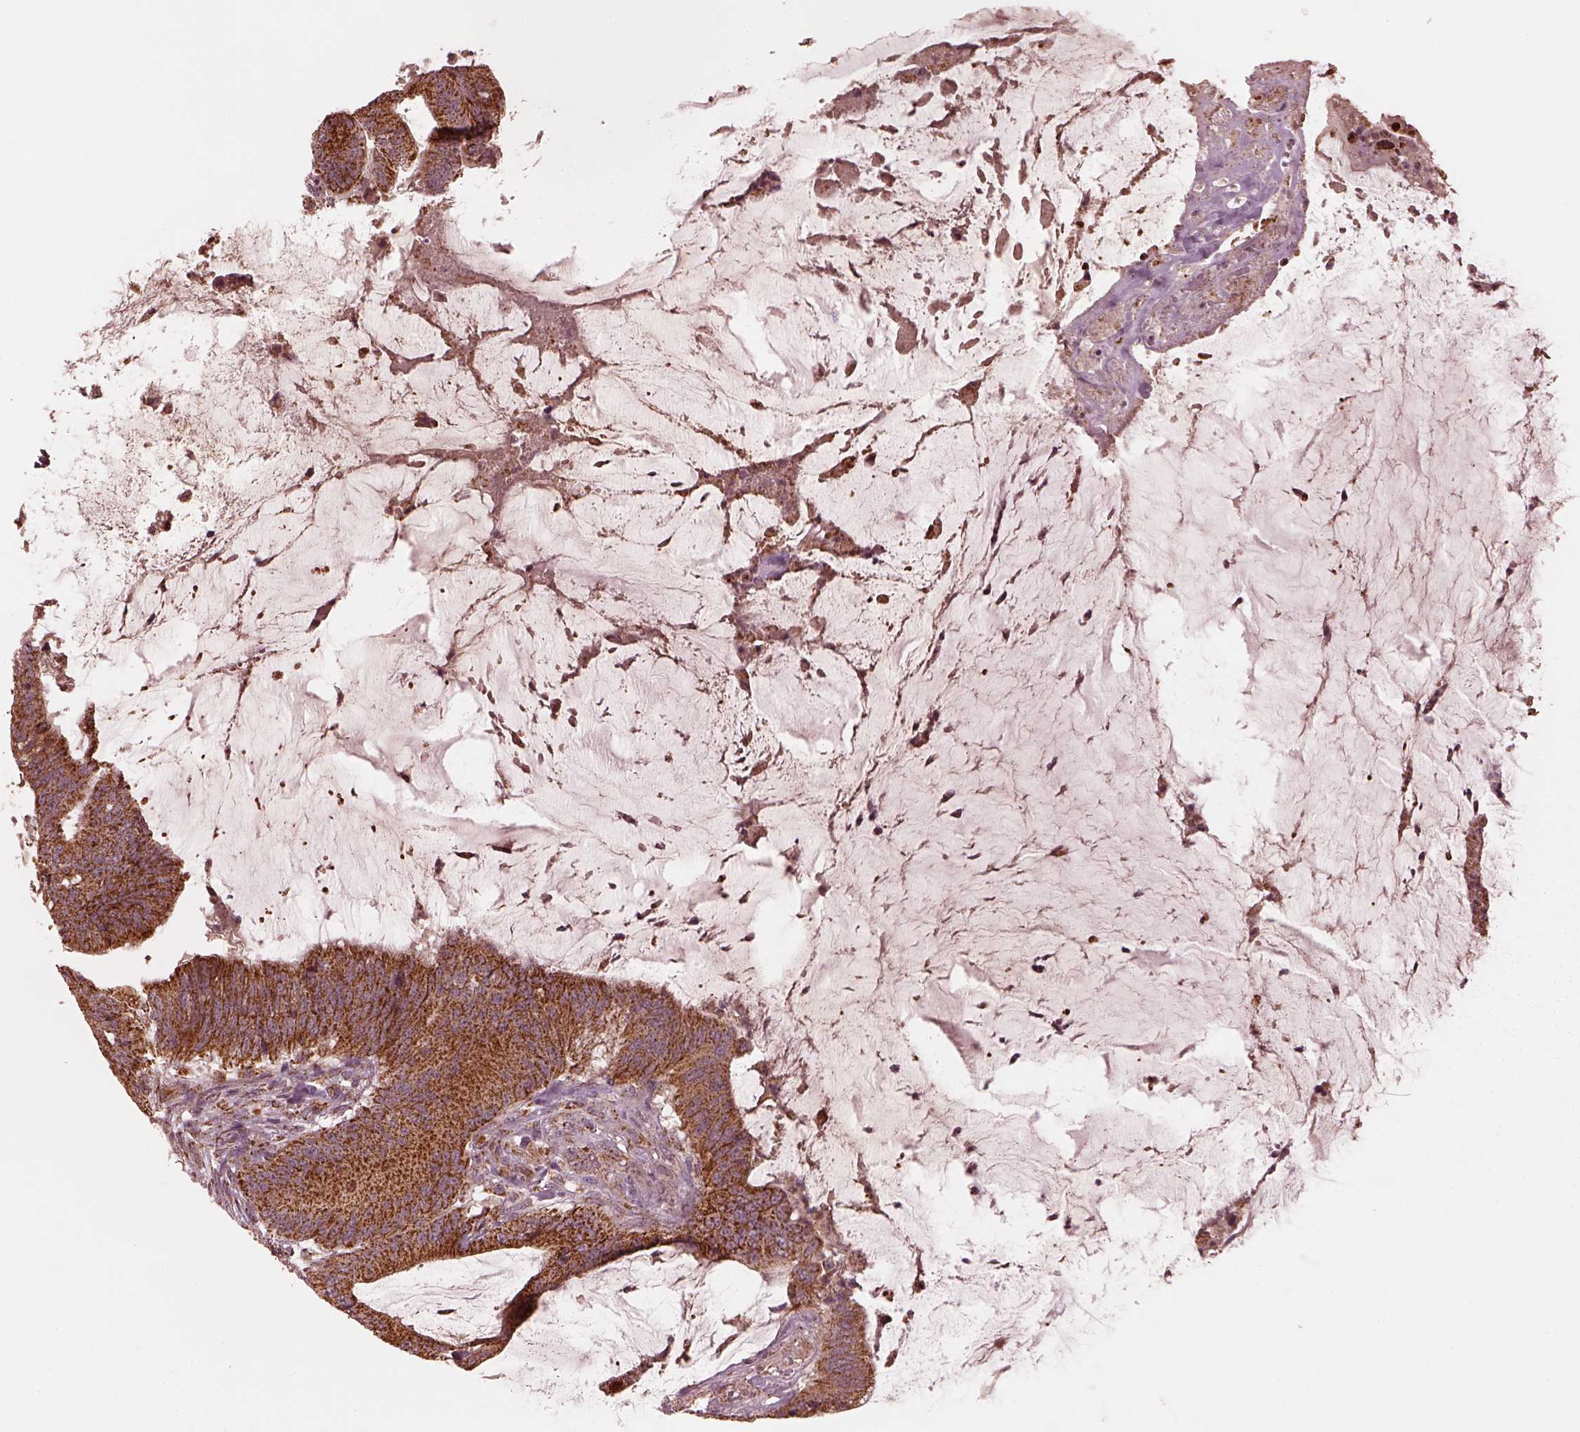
{"staining": {"intensity": "strong", "quantity": ">75%", "location": "cytoplasmic/membranous"}, "tissue": "colorectal cancer", "cell_type": "Tumor cells", "image_type": "cancer", "snomed": [{"axis": "morphology", "description": "Adenocarcinoma, NOS"}, {"axis": "topography", "description": "Colon"}], "caption": "Colorectal cancer (adenocarcinoma) tissue exhibits strong cytoplasmic/membranous staining in about >75% of tumor cells, visualized by immunohistochemistry. Immunohistochemistry stains the protein in brown and the nuclei are stained blue.", "gene": "NDUFB10", "patient": {"sex": "female", "age": 43}}